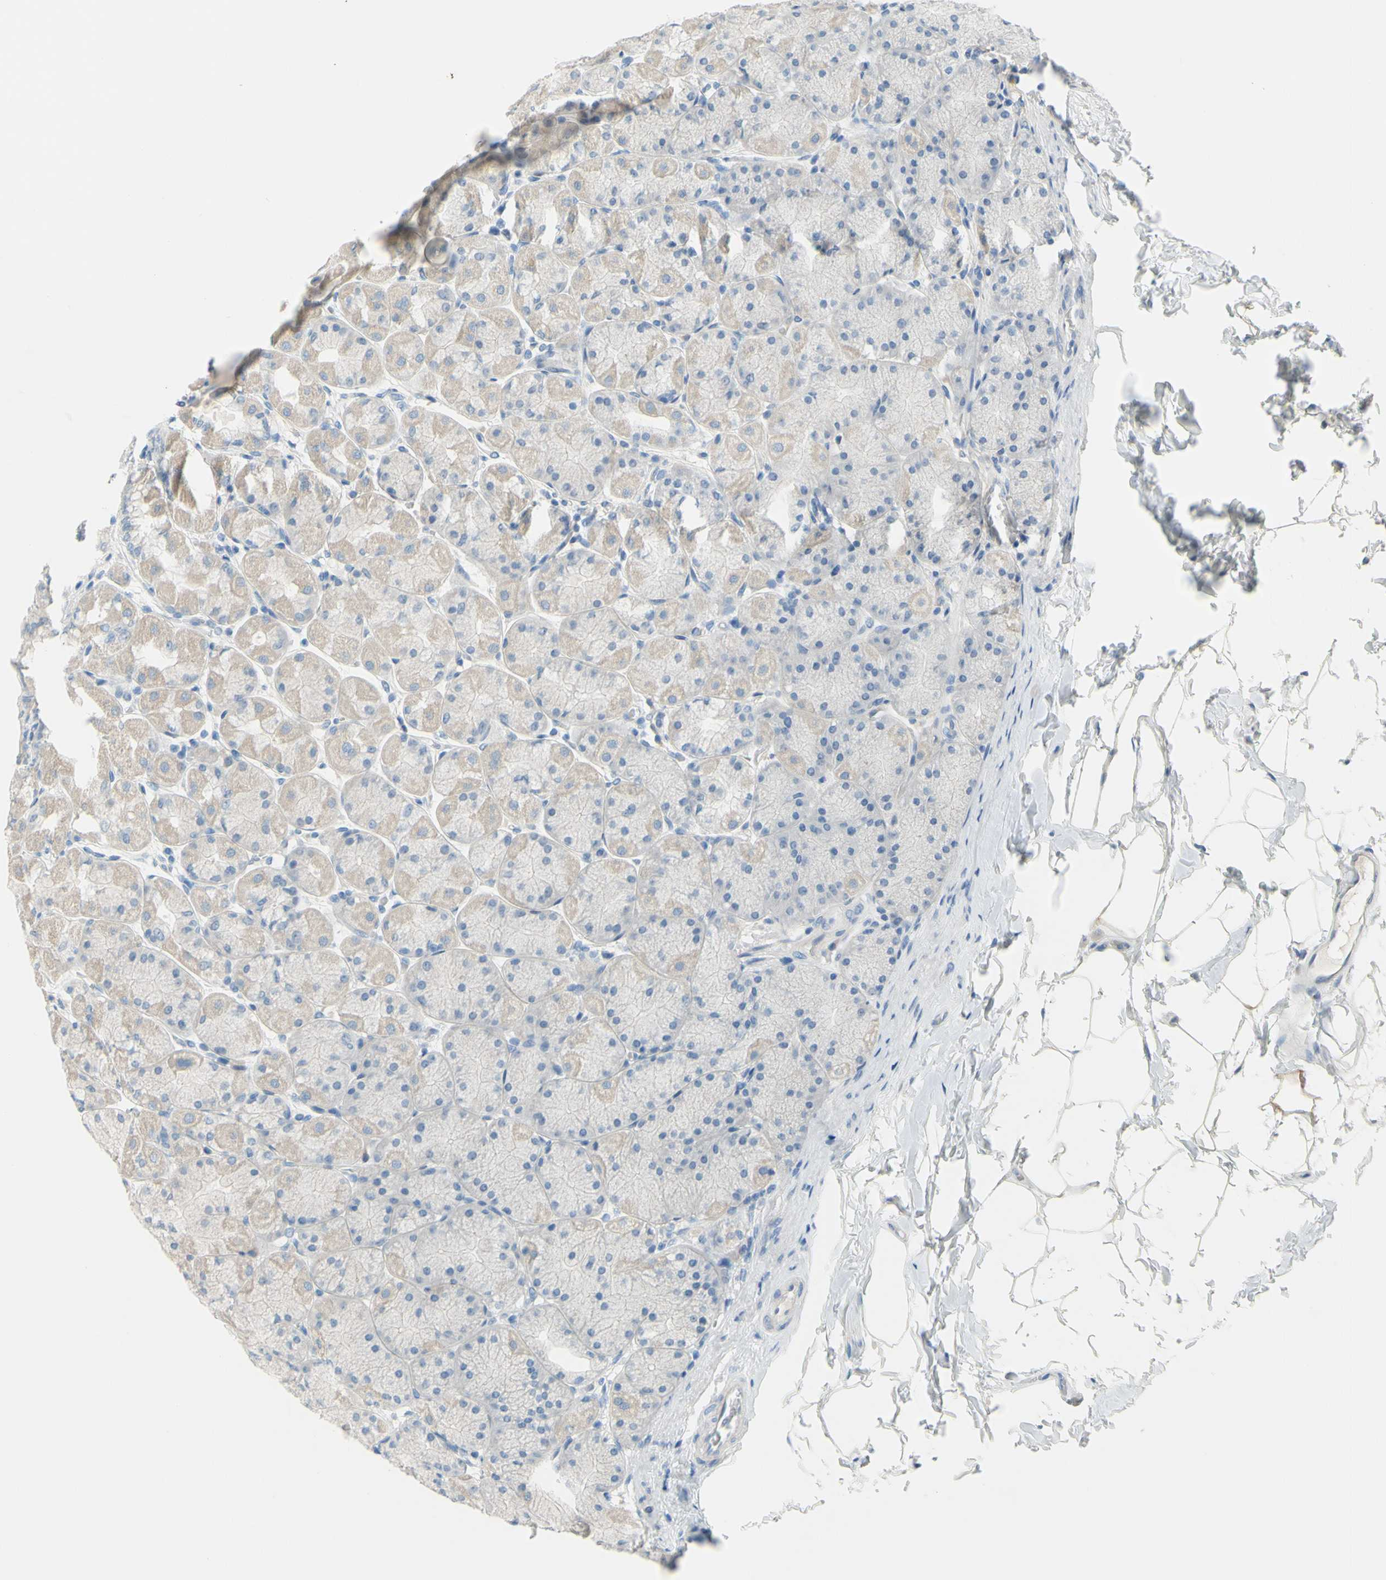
{"staining": {"intensity": "weak", "quantity": "<25%", "location": "cytoplasmic/membranous"}, "tissue": "stomach", "cell_type": "Glandular cells", "image_type": "normal", "snomed": [{"axis": "morphology", "description": "Normal tissue, NOS"}, {"axis": "topography", "description": "Stomach, upper"}], "caption": "Immunohistochemical staining of normal stomach demonstrates no significant staining in glandular cells.", "gene": "SLC1A2", "patient": {"sex": "female", "age": 56}}